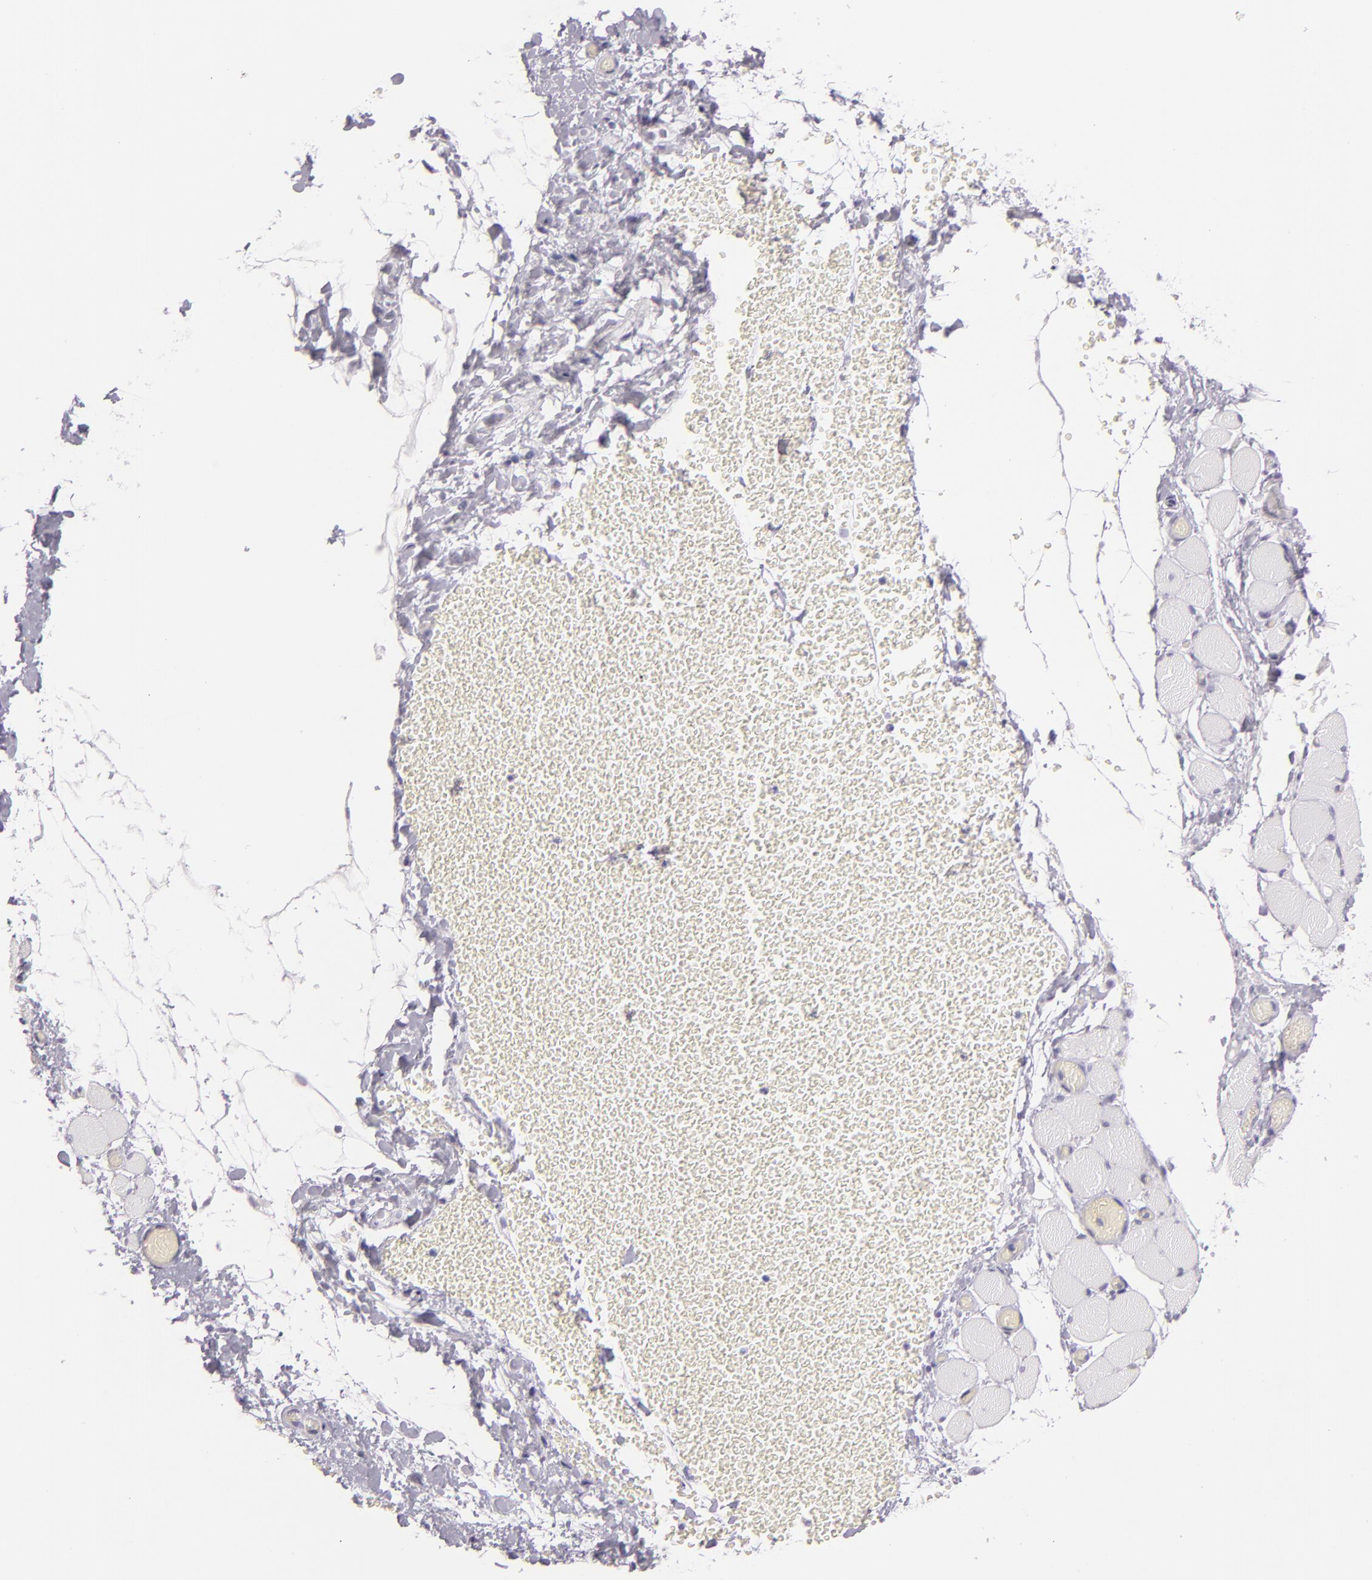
{"staining": {"intensity": "negative", "quantity": "none", "location": "none"}, "tissue": "skeletal muscle", "cell_type": "Myocytes", "image_type": "normal", "snomed": [{"axis": "morphology", "description": "Normal tissue, NOS"}, {"axis": "topography", "description": "Skeletal muscle"}, {"axis": "topography", "description": "Soft tissue"}], "caption": "An immunohistochemistry histopathology image of normal skeletal muscle is shown. There is no staining in myocytes of skeletal muscle. Nuclei are stained in blue.", "gene": "MUC6", "patient": {"sex": "female", "age": 58}}